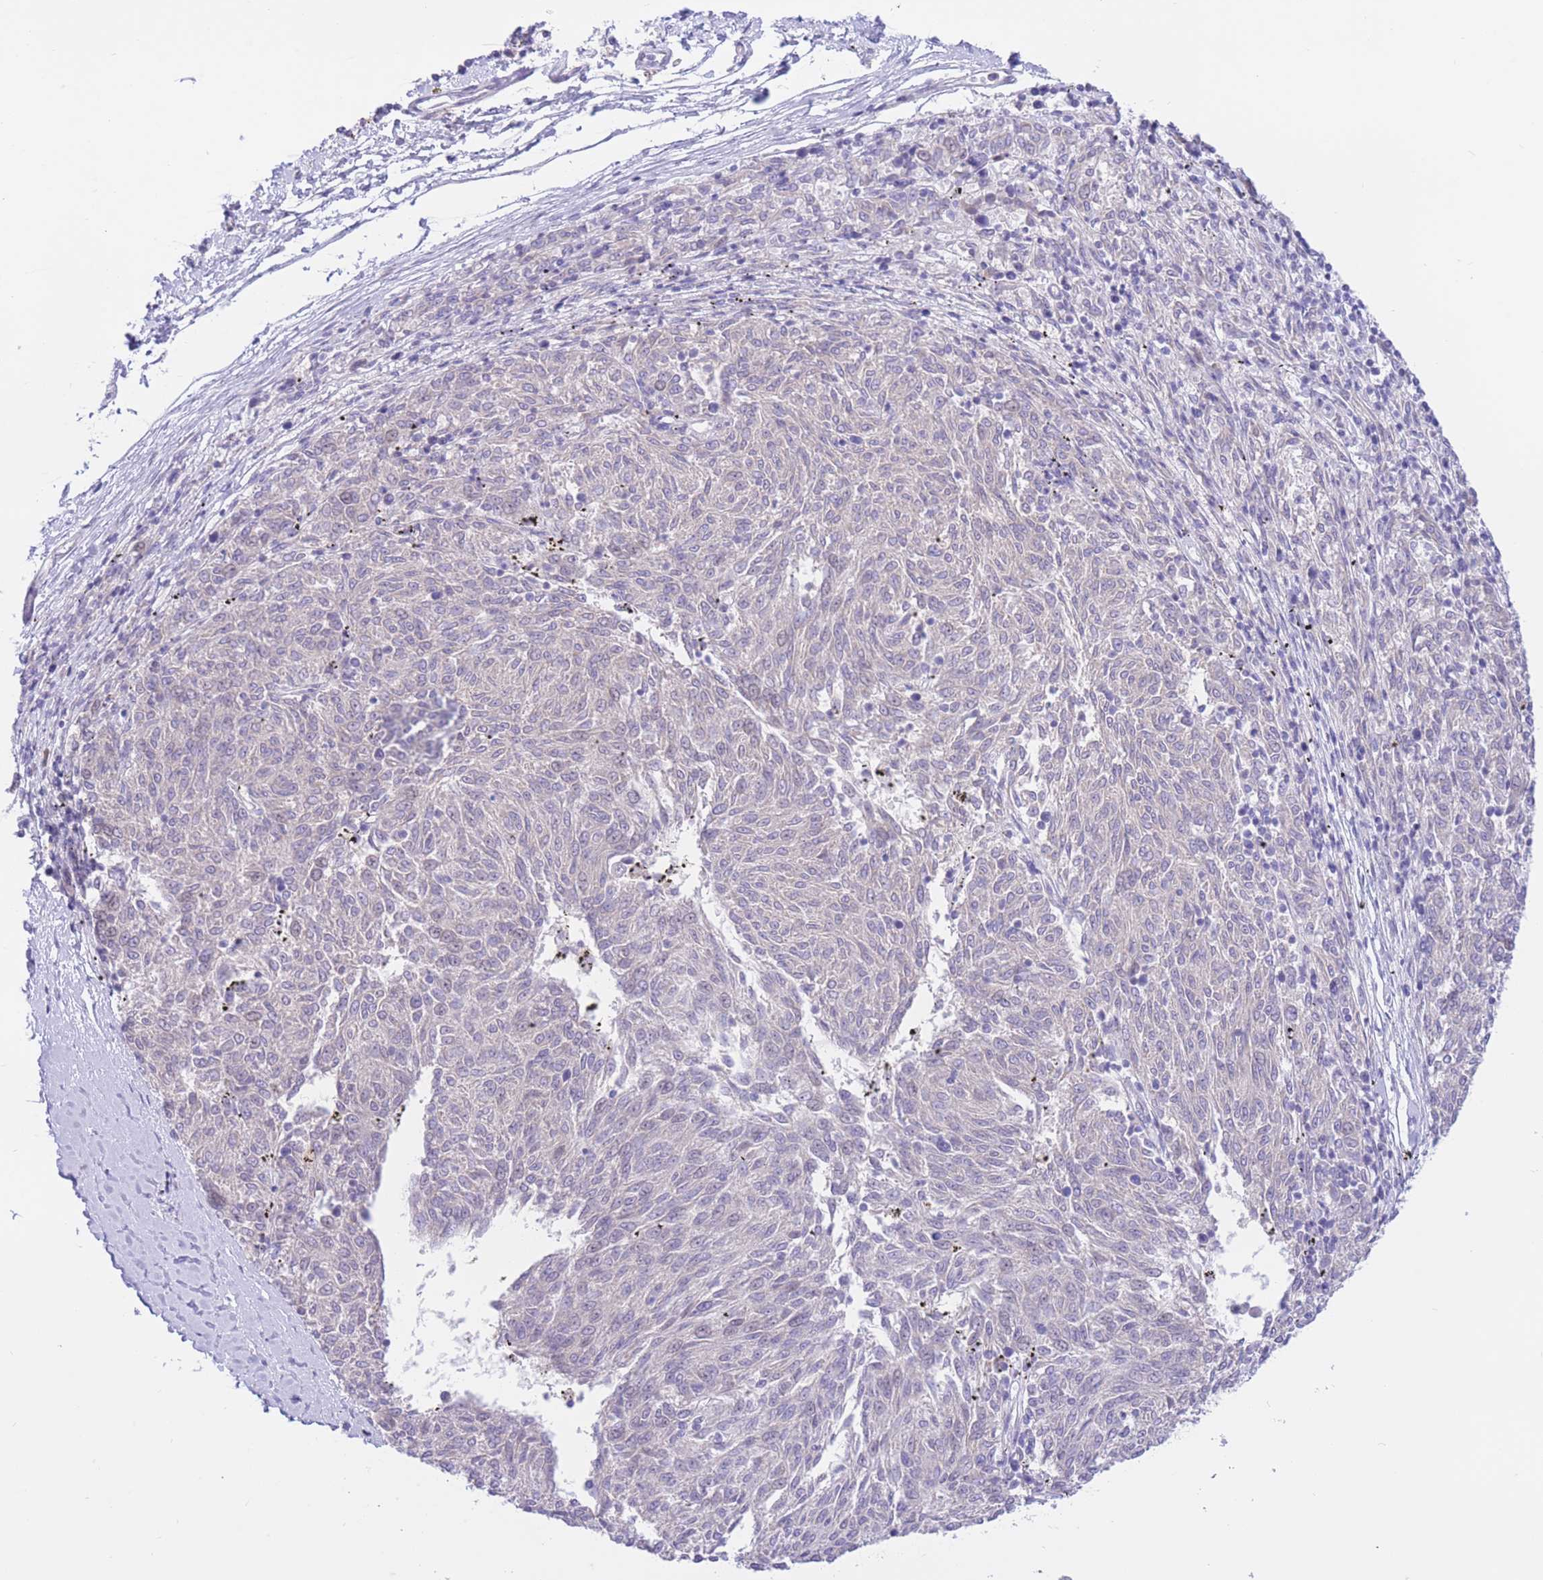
{"staining": {"intensity": "negative", "quantity": "none", "location": "none"}, "tissue": "melanoma", "cell_type": "Tumor cells", "image_type": "cancer", "snomed": [{"axis": "morphology", "description": "Malignant melanoma, NOS"}, {"axis": "topography", "description": "Skin"}], "caption": "Immunohistochemical staining of melanoma displays no significant positivity in tumor cells.", "gene": "RPL39L", "patient": {"sex": "female", "age": 72}}